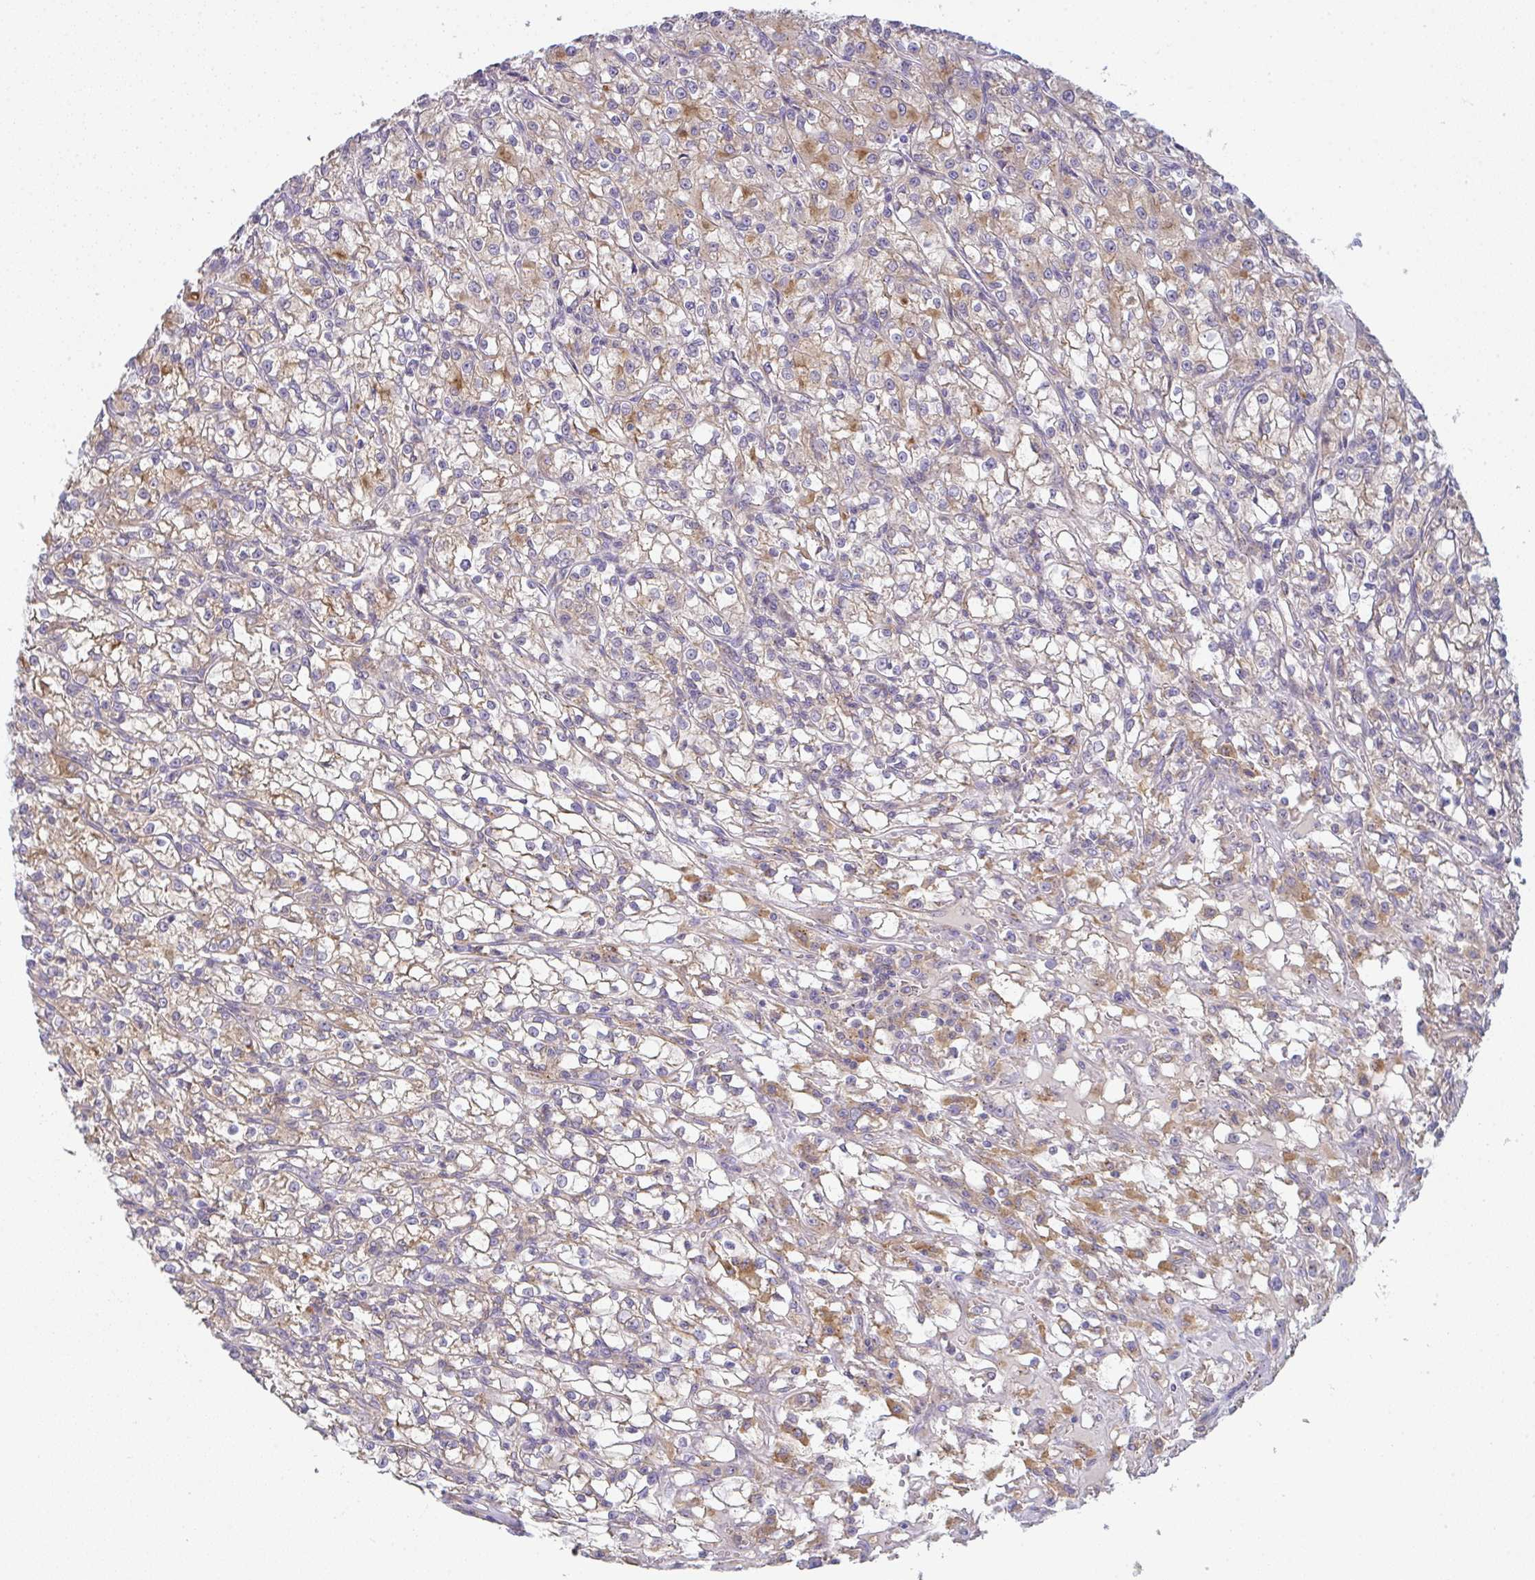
{"staining": {"intensity": "weak", "quantity": "25%-75%", "location": "cytoplasmic/membranous"}, "tissue": "renal cancer", "cell_type": "Tumor cells", "image_type": "cancer", "snomed": [{"axis": "morphology", "description": "Adenocarcinoma, NOS"}, {"axis": "topography", "description": "Kidney"}], "caption": "Immunohistochemistry image of human adenocarcinoma (renal) stained for a protein (brown), which demonstrates low levels of weak cytoplasmic/membranous positivity in about 25%-75% of tumor cells.", "gene": "SNX5", "patient": {"sex": "female", "age": 59}}